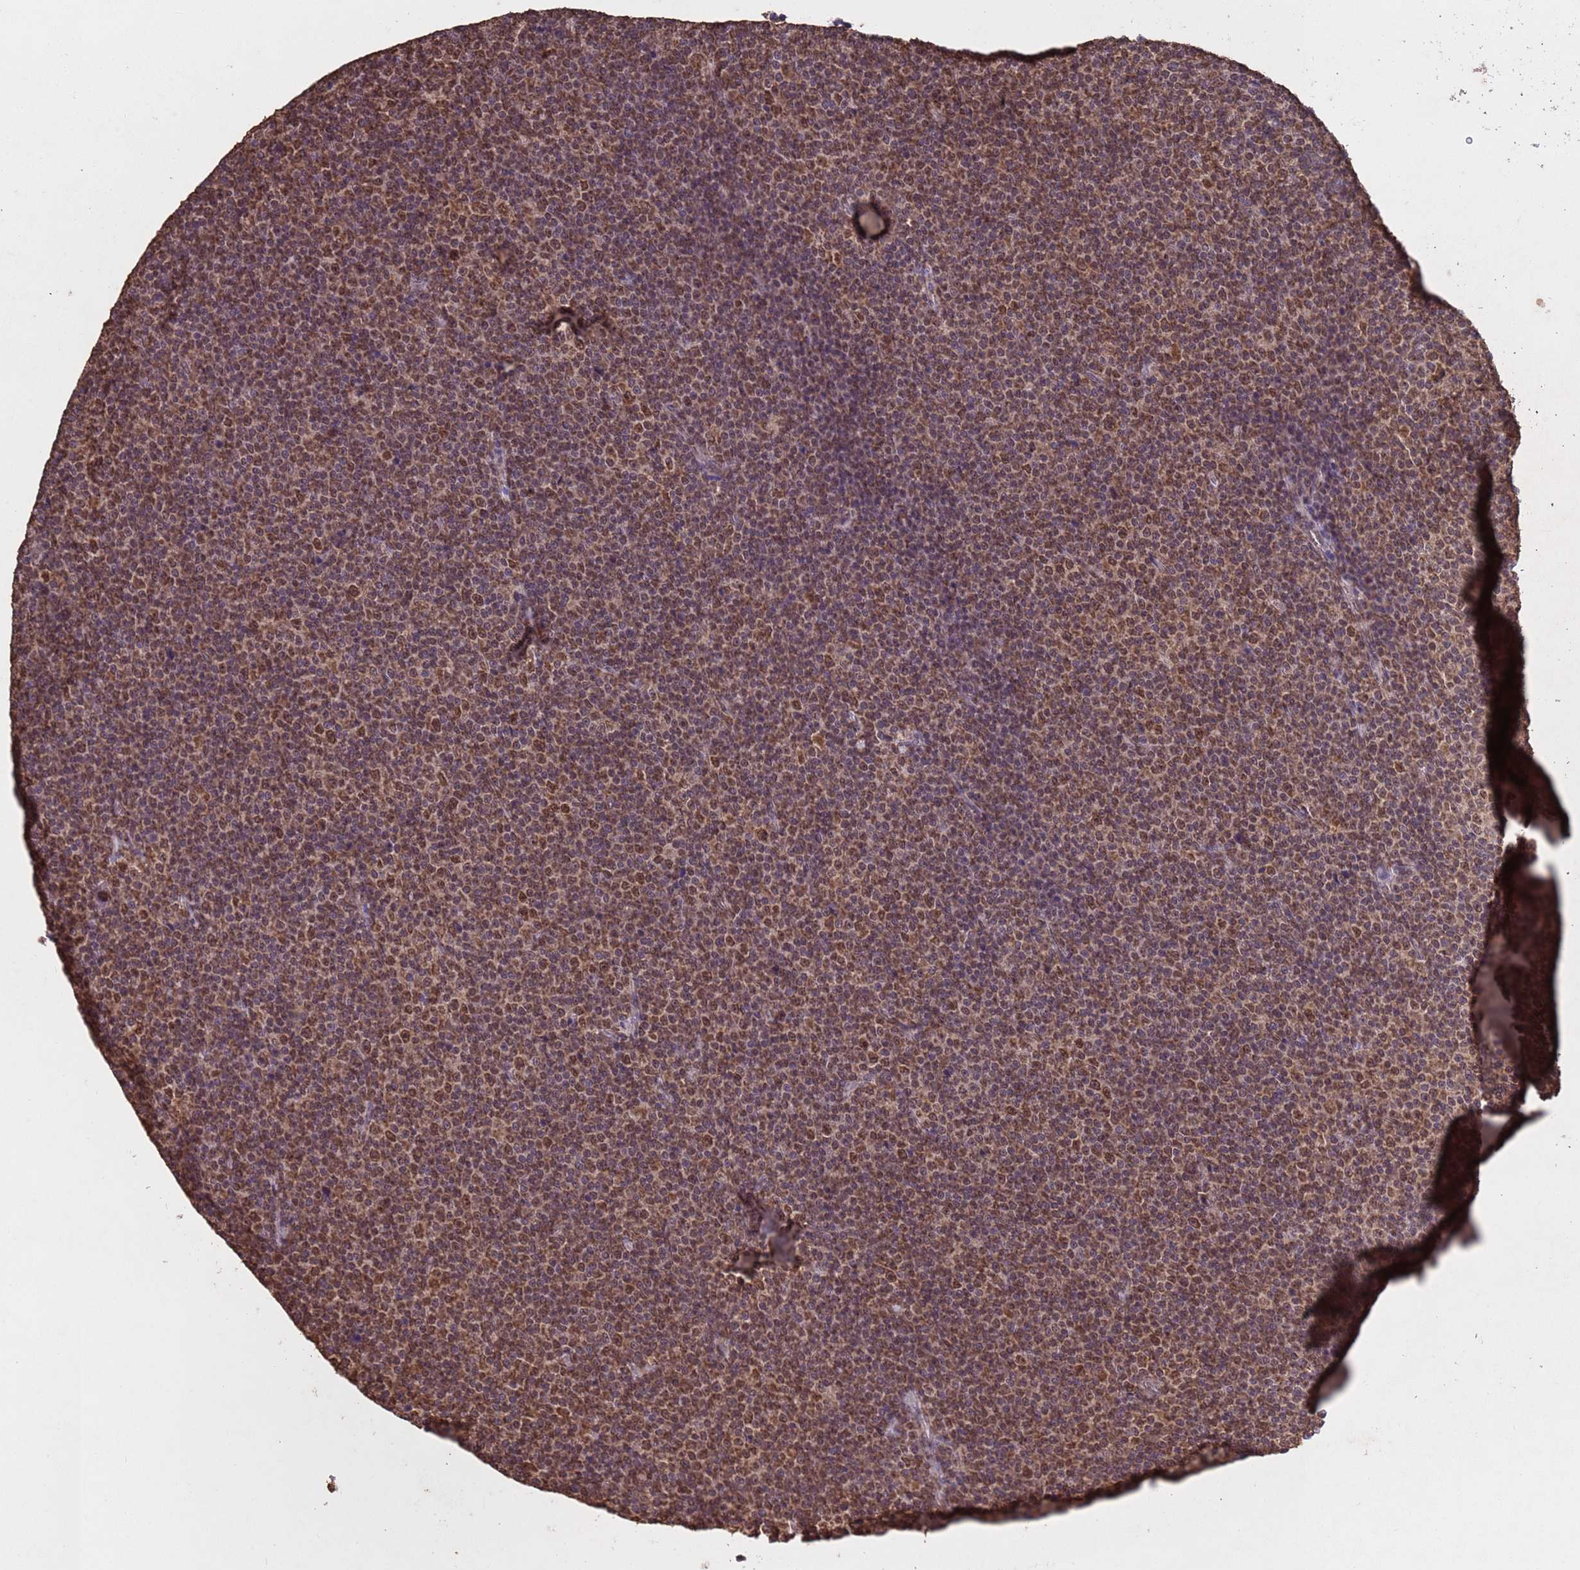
{"staining": {"intensity": "moderate", "quantity": ">75%", "location": "nuclear"}, "tissue": "lymphoma", "cell_type": "Tumor cells", "image_type": "cancer", "snomed": [{"axis": "morphology", "description": "Malignant lymphoma, non-Hodgkin's type, Low grade"}, {"axis": "topography", "description": "Lymph node"}], "caption": "About >75% of tumor cells in lymphoma show moderate nuclear protein expression as visualized by brown immunohistochemical staining.", "gene": "HDAC10", "patient": {"sex": "female", "age": 67}}